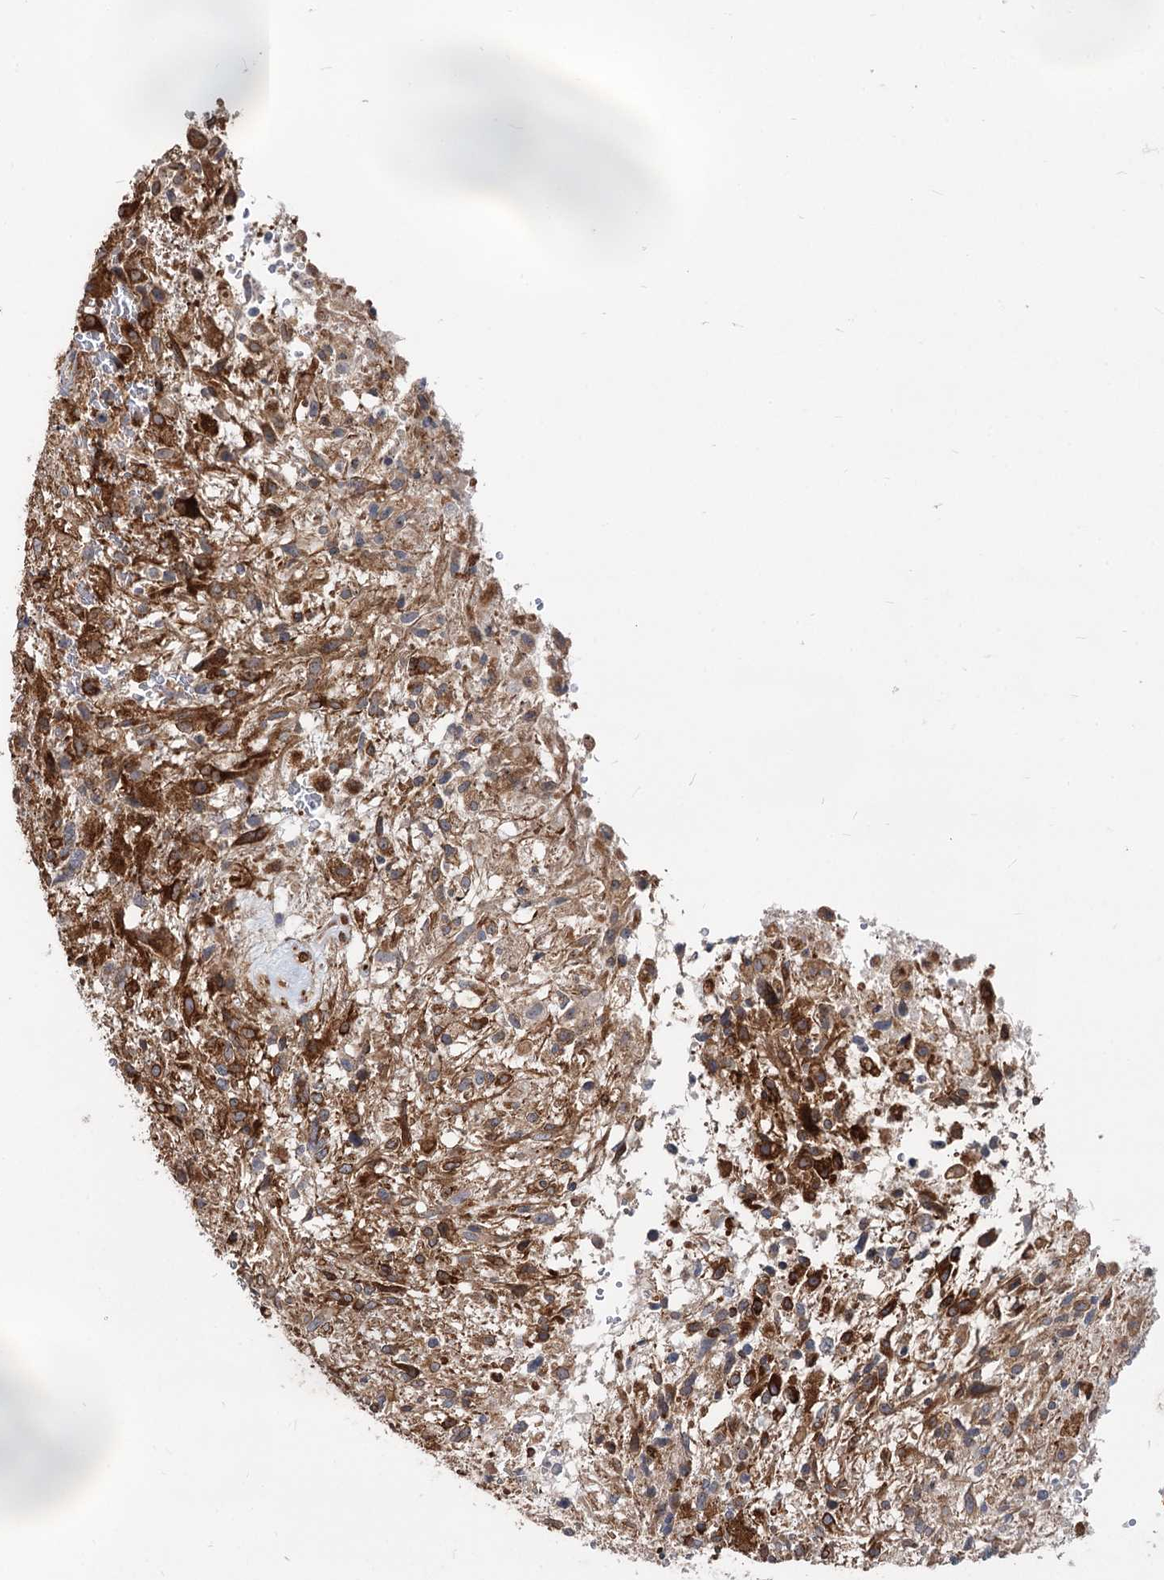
{"staining": {"intensity": "strong", "quantity": "25%-75%", "location": "cytoplasmic/membranous"}, "tissue": "glioma", "cell_type": "Tumor cells", "image_type": "cancer", "snomed": [{"axis": "morphology", "description": "Glioma, malignant, High grade"}, {"axis": "topography", "description": "Brain"}], "caption": "Tumor cells show high levels of strong cytoplasmic/membranous staining in about 25%-75% of cells in glioma.", "gene": "STIM1", "patient": {"sex": "male", "age": 56}}